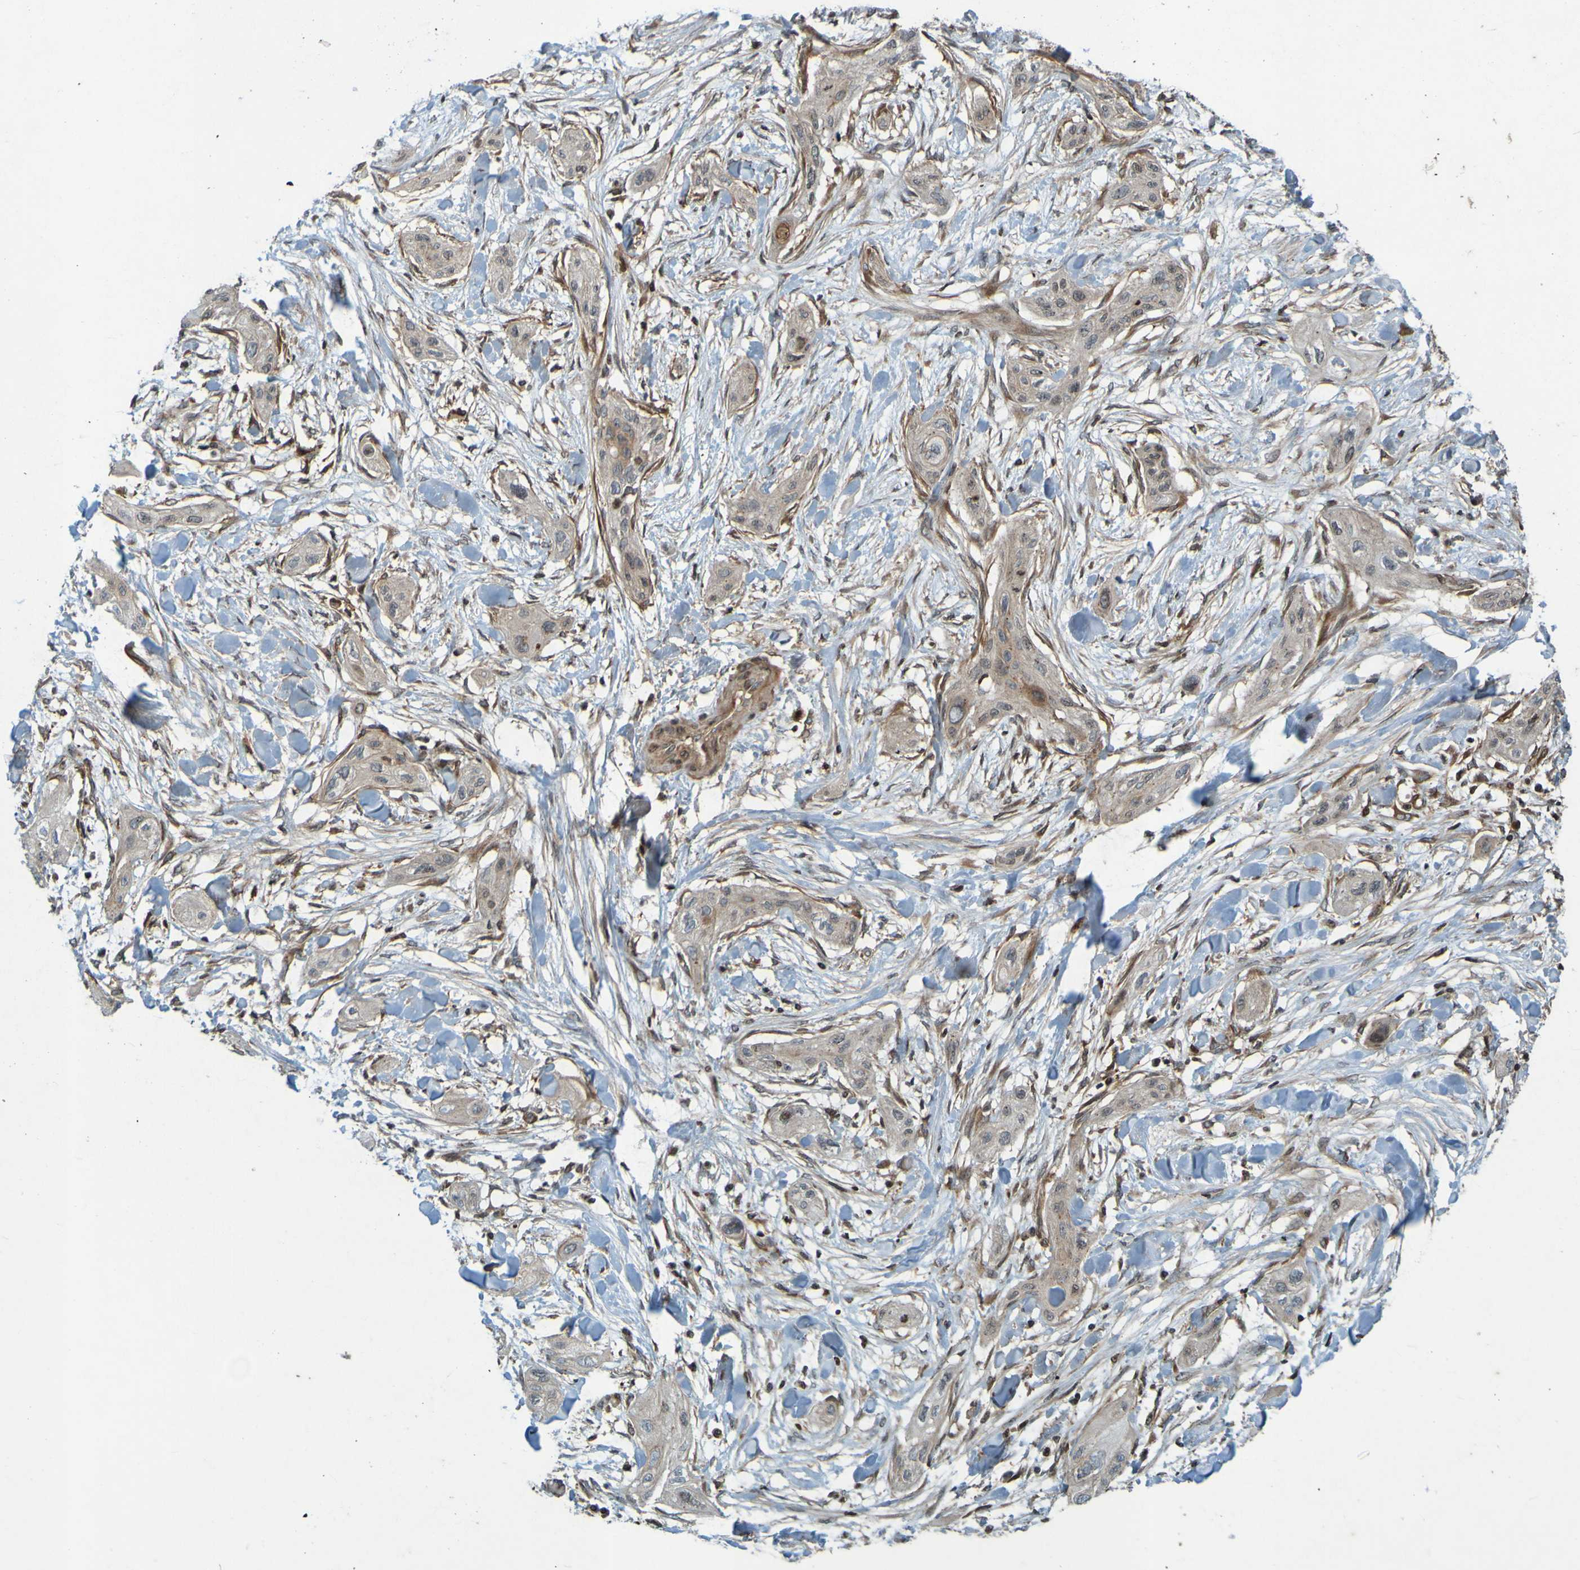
{"staining": {"intensity": "weak", "quantity": ">75%", "location": "cytoplasmic/membranous"}, "tissue": "lung cancer", "cell_type": "Tumor cells", "image_type": "cancer", "snomed": [{"axis": "morphology", "description": "Squamous cell carcinoma, NOS"}, {"axis": "topography", "description": "Lung"}], "caption": "This image exhibits immunohistochemistry staining of human lung cancer (squamous cell carcinoma), with low weak cytoplasmic/membranous expression in approximately >75% of tumor cells.", "gene": "GUCY1A1", "patient": {"sex": "female", "age": 47}}